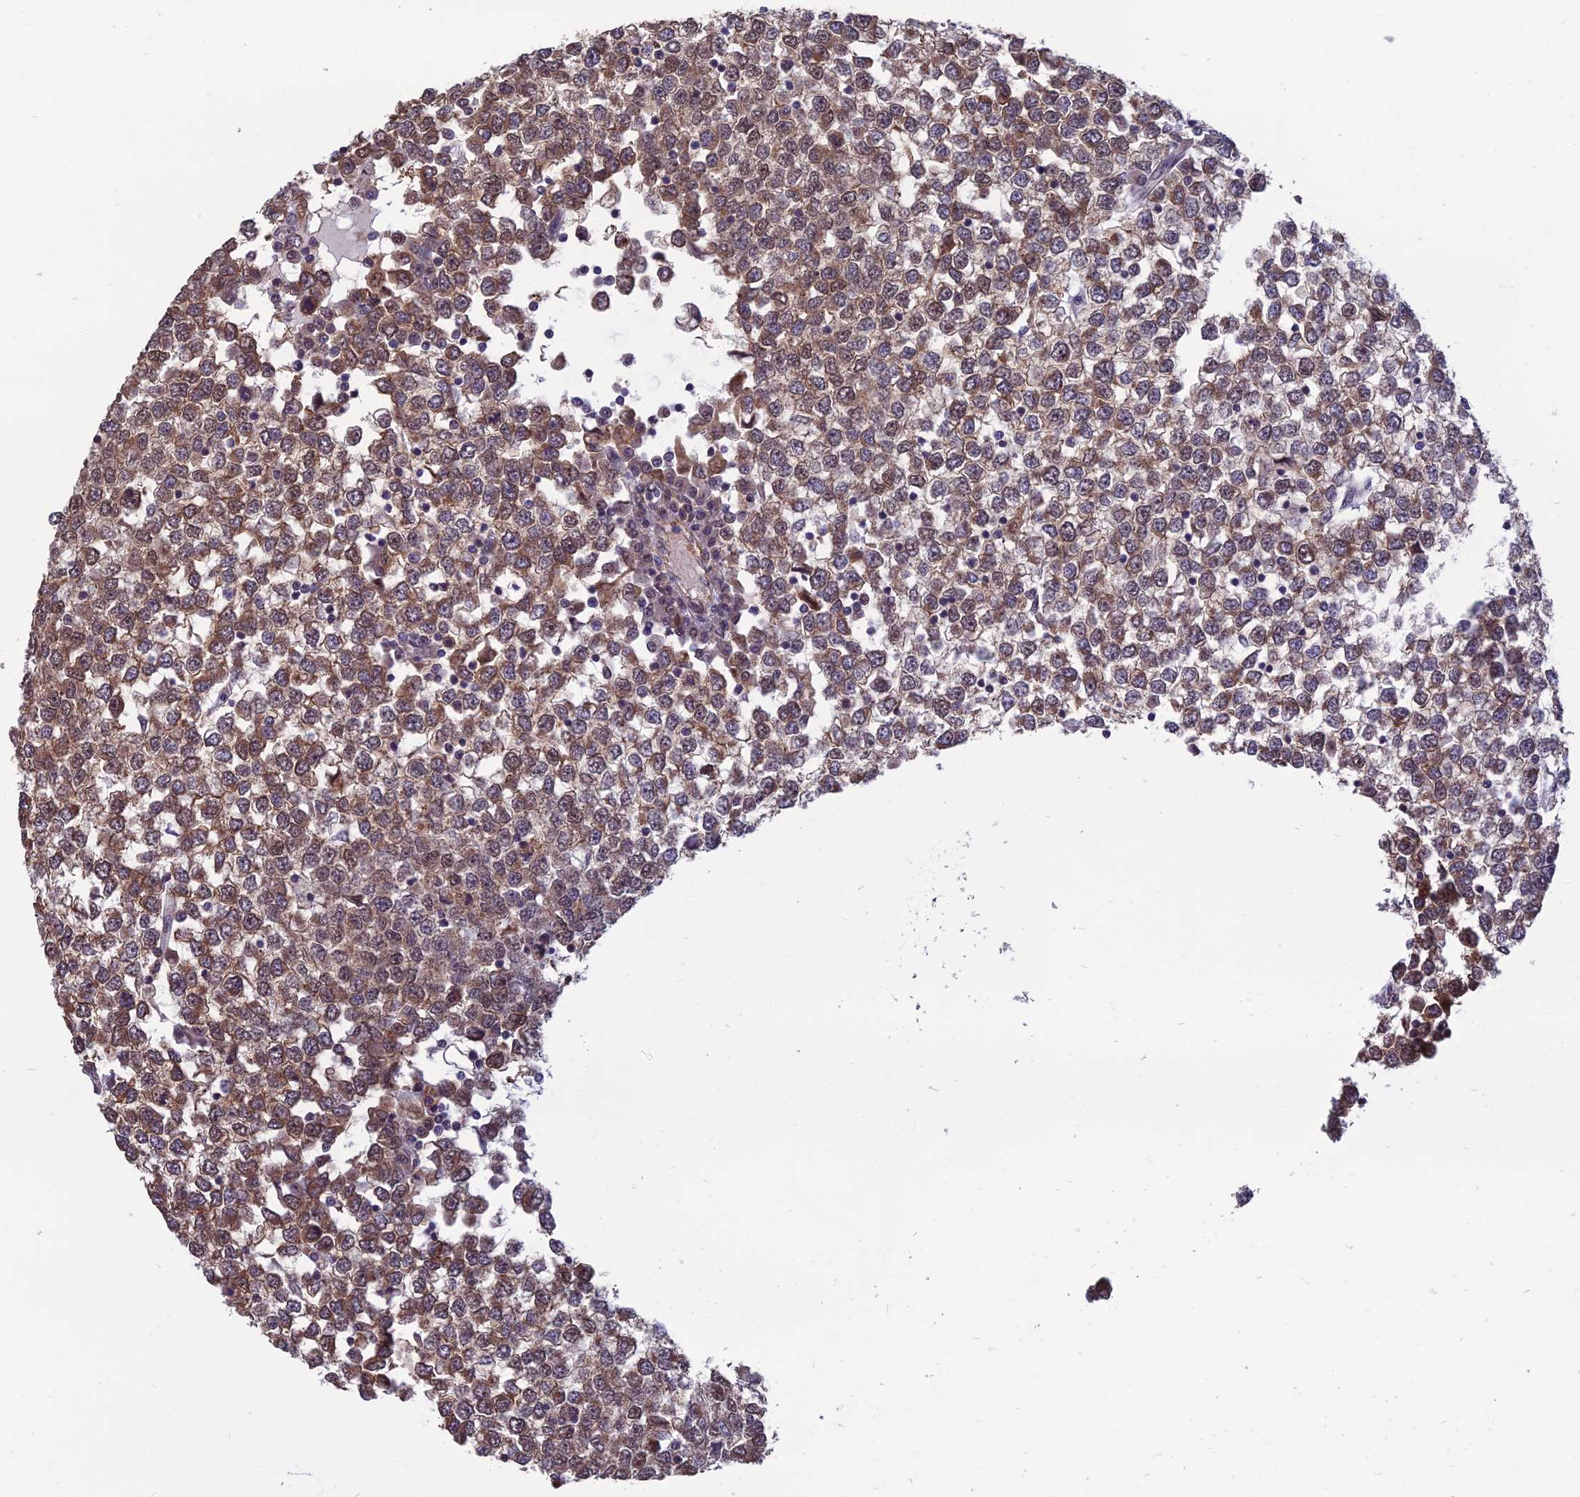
{"staining": {"intensity": "moderate", "quantity": ">75%", "location": "cytoplasmic/membranous,nuclear"}, "tissue": "testis cancer", "cell_type": "Tumor cells", "image_type": "cancer", "snomed": [{"axis": "morphology", "description": "Seminoma, NOS"}, {"axis": "topography", "description": "Testis"}], "caption": "This is a micrograph of immunohistochemistry staining of testis cancer (seminoma), which shows moderate staining in the cytoplasmic/membranous and nuclear of tumor cells.", "gene": "NR4A3", "patient": {"sex": "male", "age": 65}}